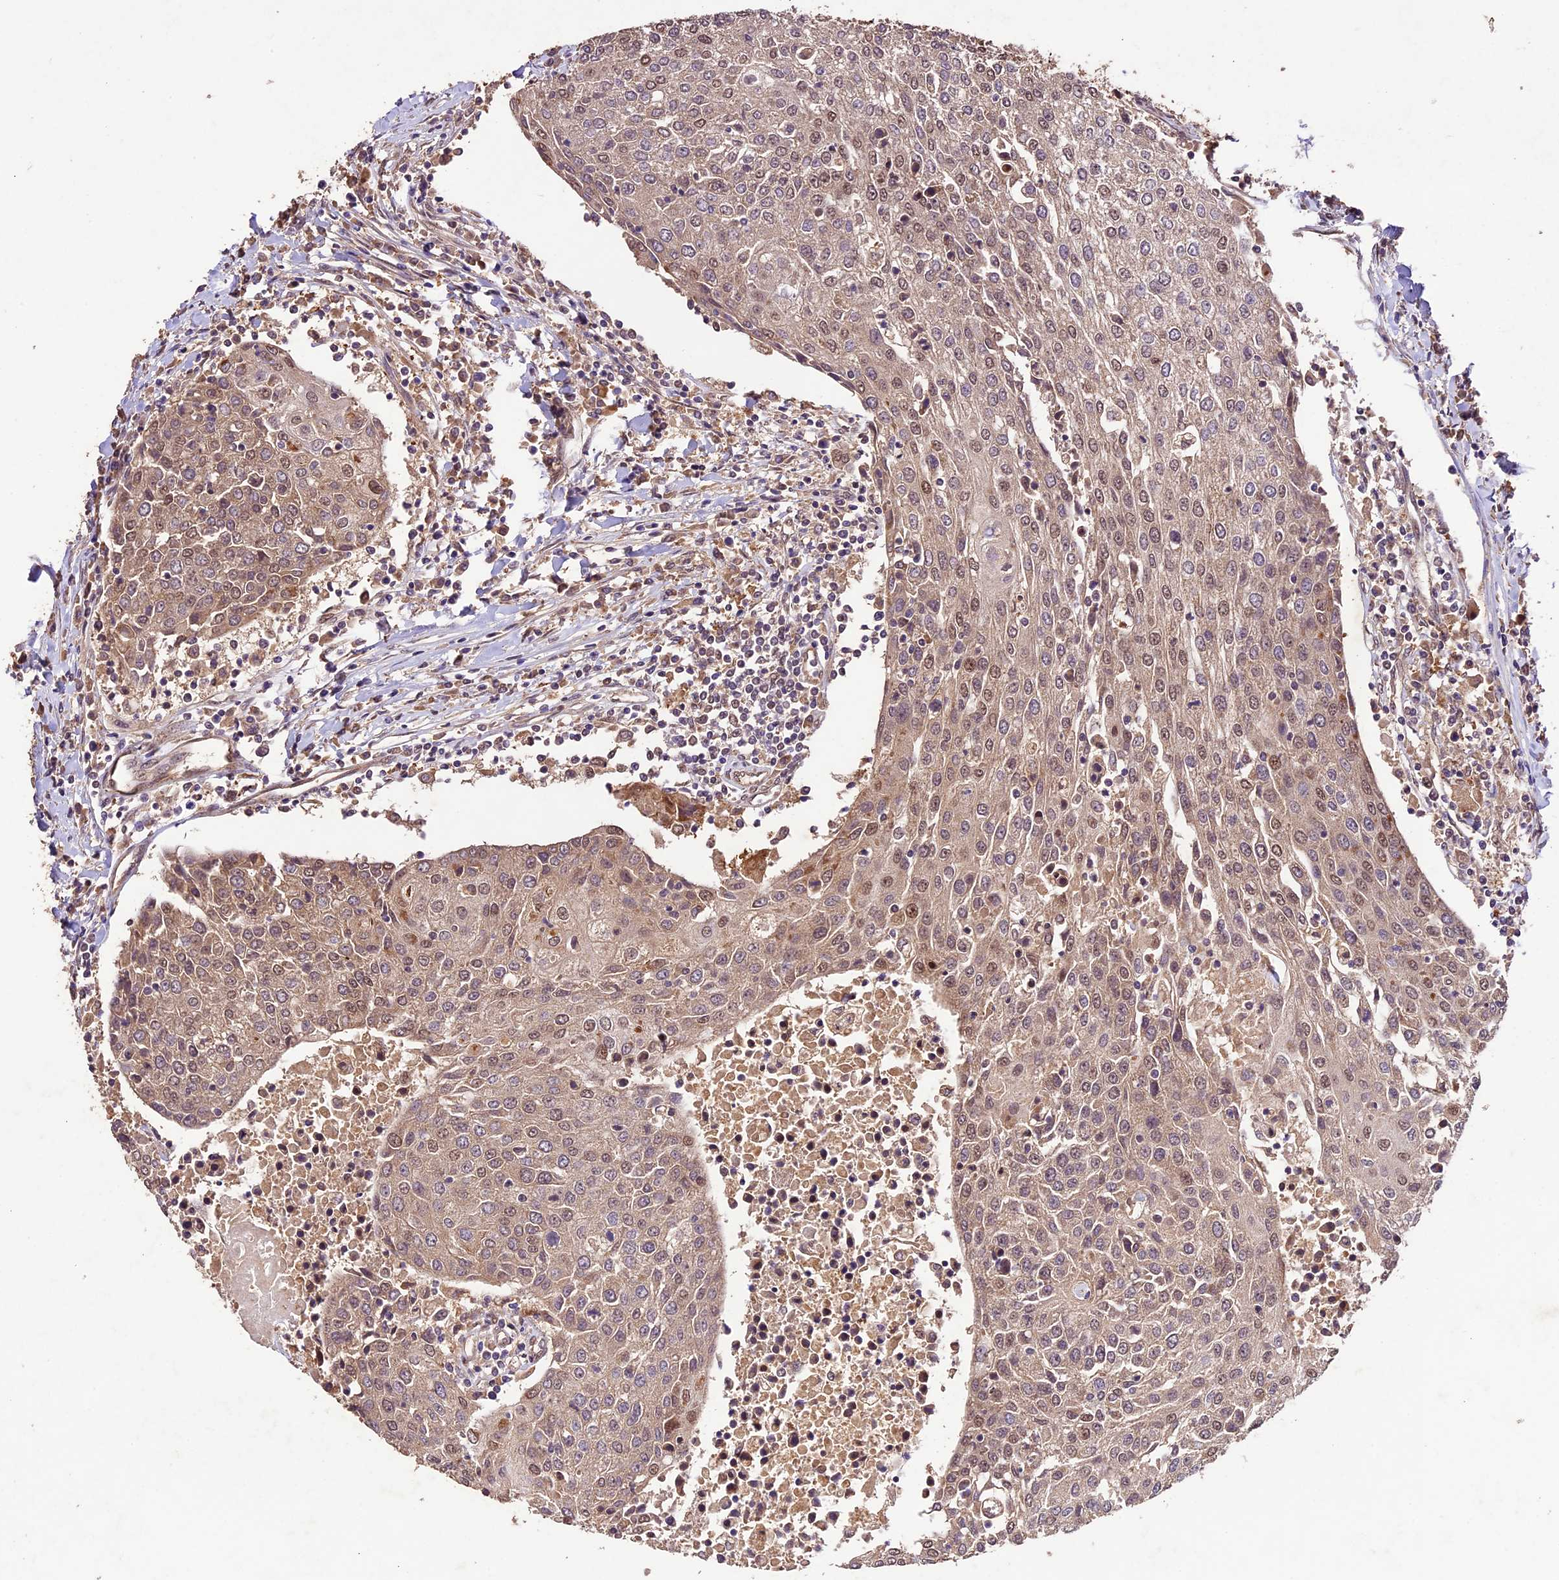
{"staining": {"intensity": "moderate", "quantity": ">75%", "location": "cytoplasmic/membranous,nuclear"}, "tissue": "urothelial cancer", "cell_type": "Tumor cells", "image_type": "cancer", "snomed": [{"axis": "morphology", "description": "Urothelial carcinoma, High grade"}, {"axis": "topography", "description": "Urinary bladder"}], "caption": "IHC of human urothelial cancer displays medium levels of moderate cytoplasmic/membranous and nuclear expression in approximately >75% of tumor cells.", "gene": "CDKN2AIP", "patient": {"sex": "female", "age": 85}}